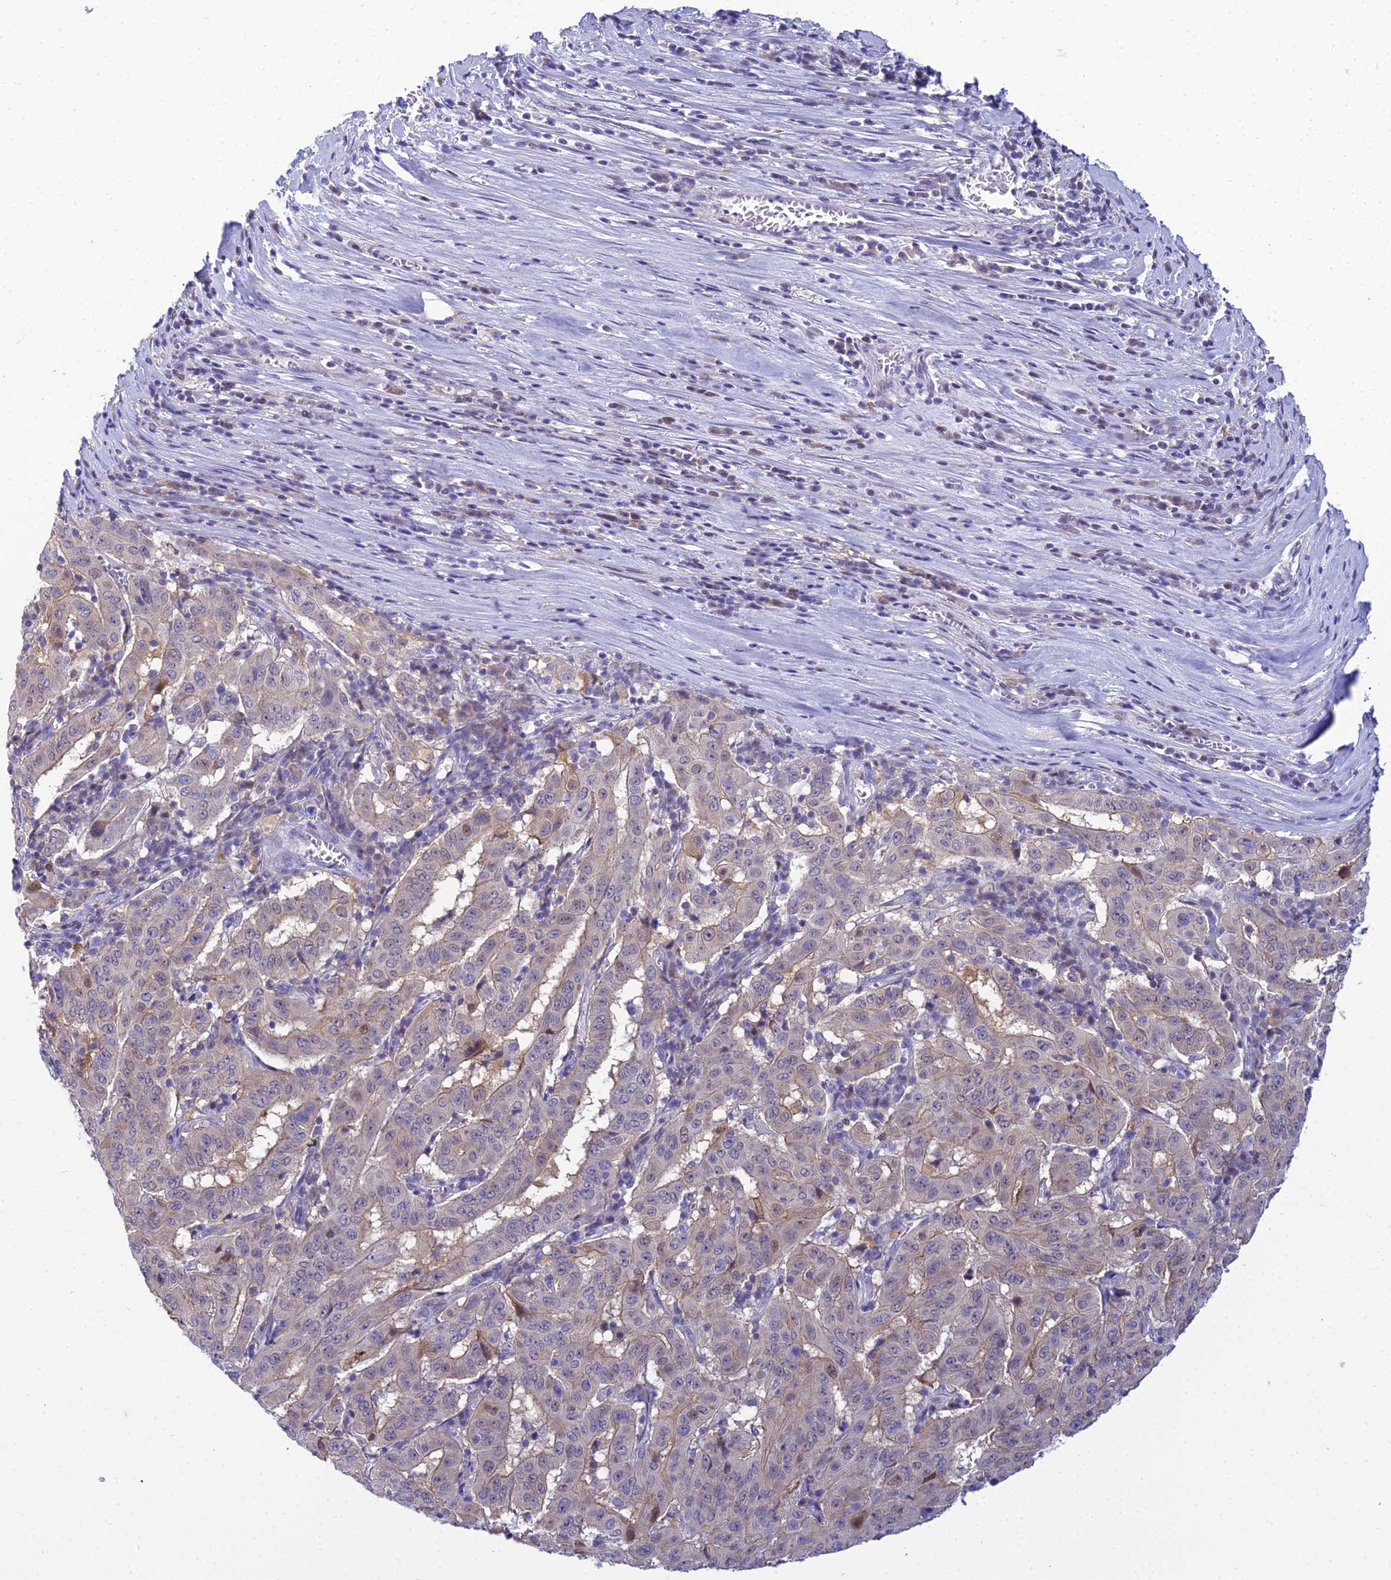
{"staining": {"intensity": "weak", "quantity": "25%-75%", "location": "cytoplasmic/membranous"}, "tissue": "pancreatic cancer", "cell_type": "Tumor cells", "image_type": "cancer", "snomed": [{"axis": "morphology", "description": "Adenocarcinoma, NOS"}, {"axis": "topography", "description": "Pancreas"}], "caption": "Adenocarcinoma (pancreatic) was stained to show a protein in brown. There is low levels of weak cytoplasmic/membranous positivity in about 25%-75% of tumor cells.", "gene": "ZMIZ1", "patient": {"sex": "male", "age": 63}}